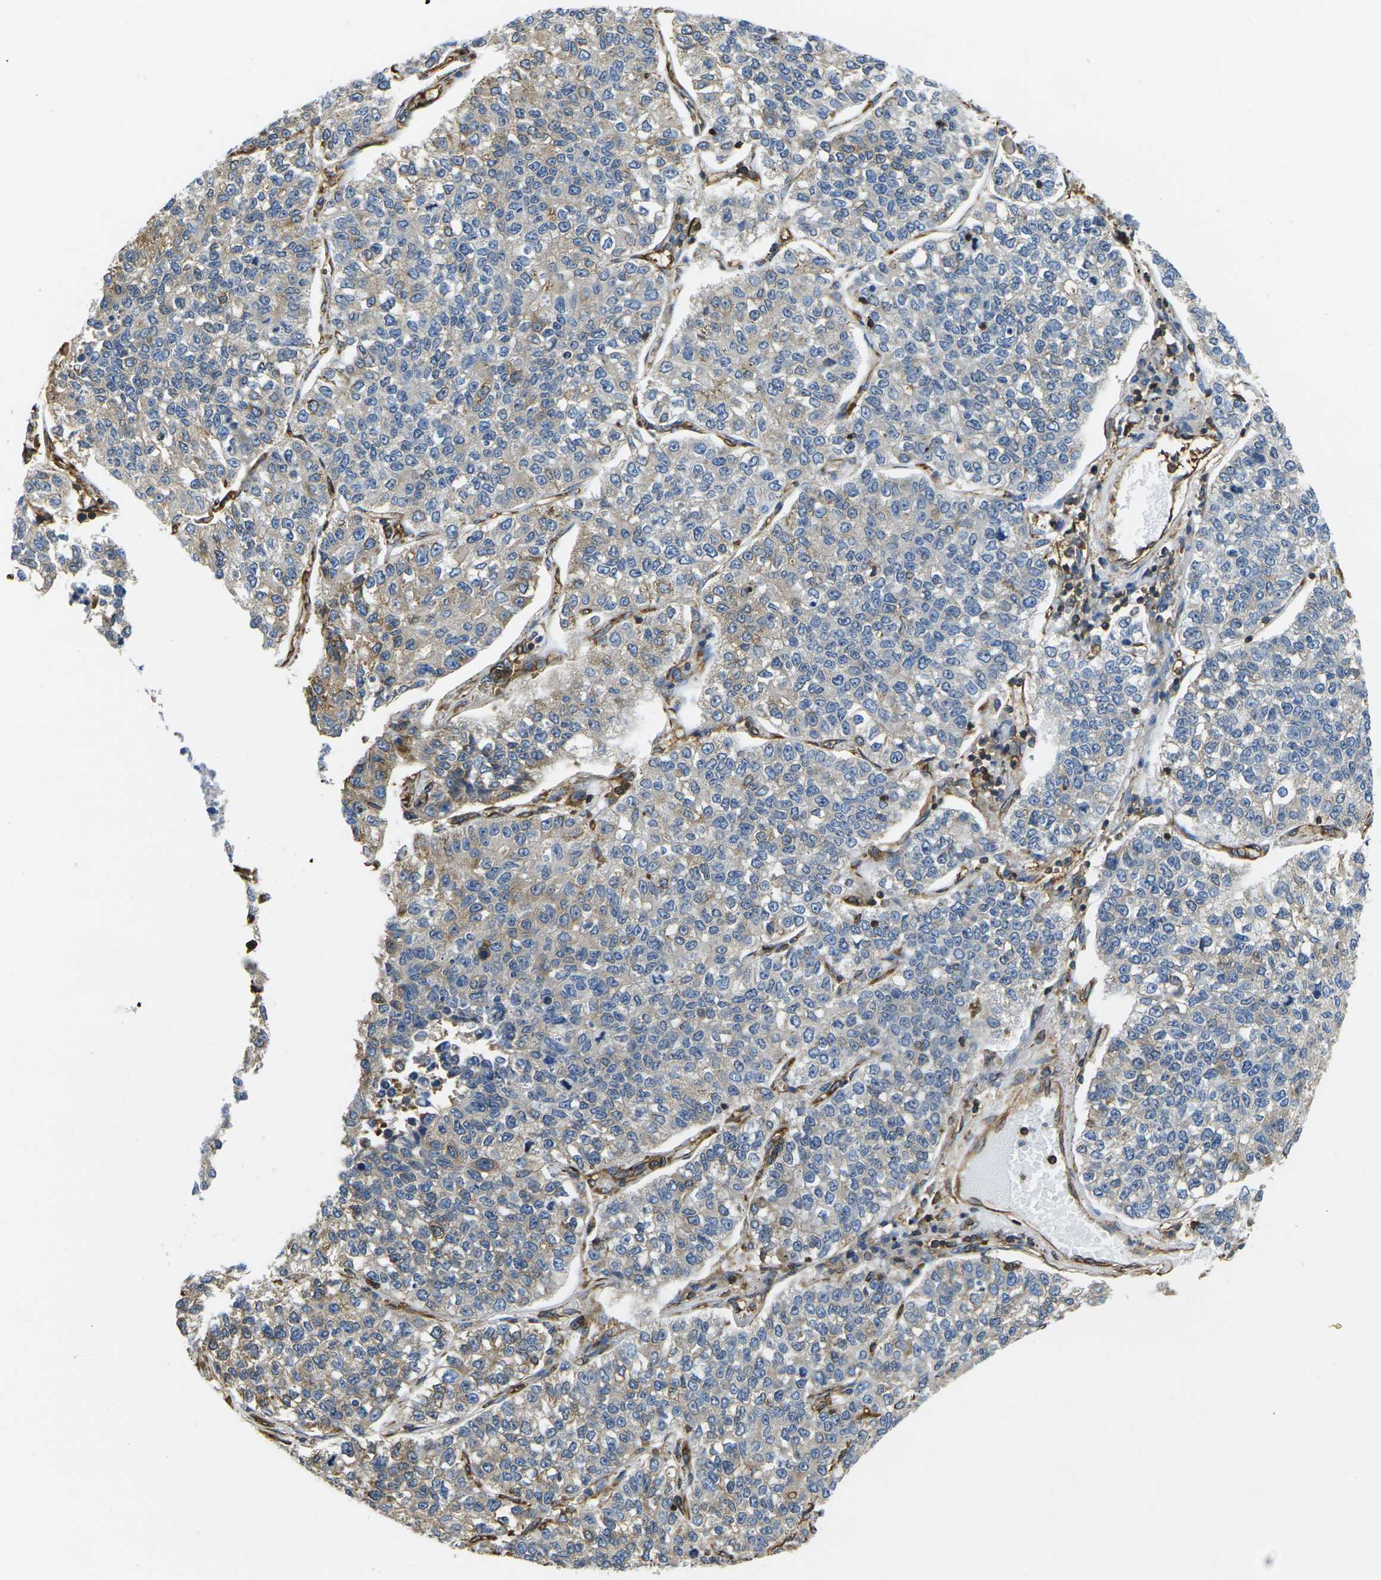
{"staining": {"intensity": "weak", "quantity": "25%-75%", "location": "cytoplasmic/membranous"}, "tissue": "lung cancer", "cell_type": "Tumor cells", "image_type": "cancer", "snomed": [{"axis": "morphology", "description": "Adenocarcinoma, NOS"}, {"axis": "topography", "description": "Lung"}], "caption": "IHC (DAB (3,3'-diaminobenzidine)) staining of adenocarcinoma (lung) exhibits weak cytoplasmic/membranous protein staining in approximately 25%-75% of tumor cells.", "gene": "FAM110D", "patient": {"sex": "male", "age": 49}}